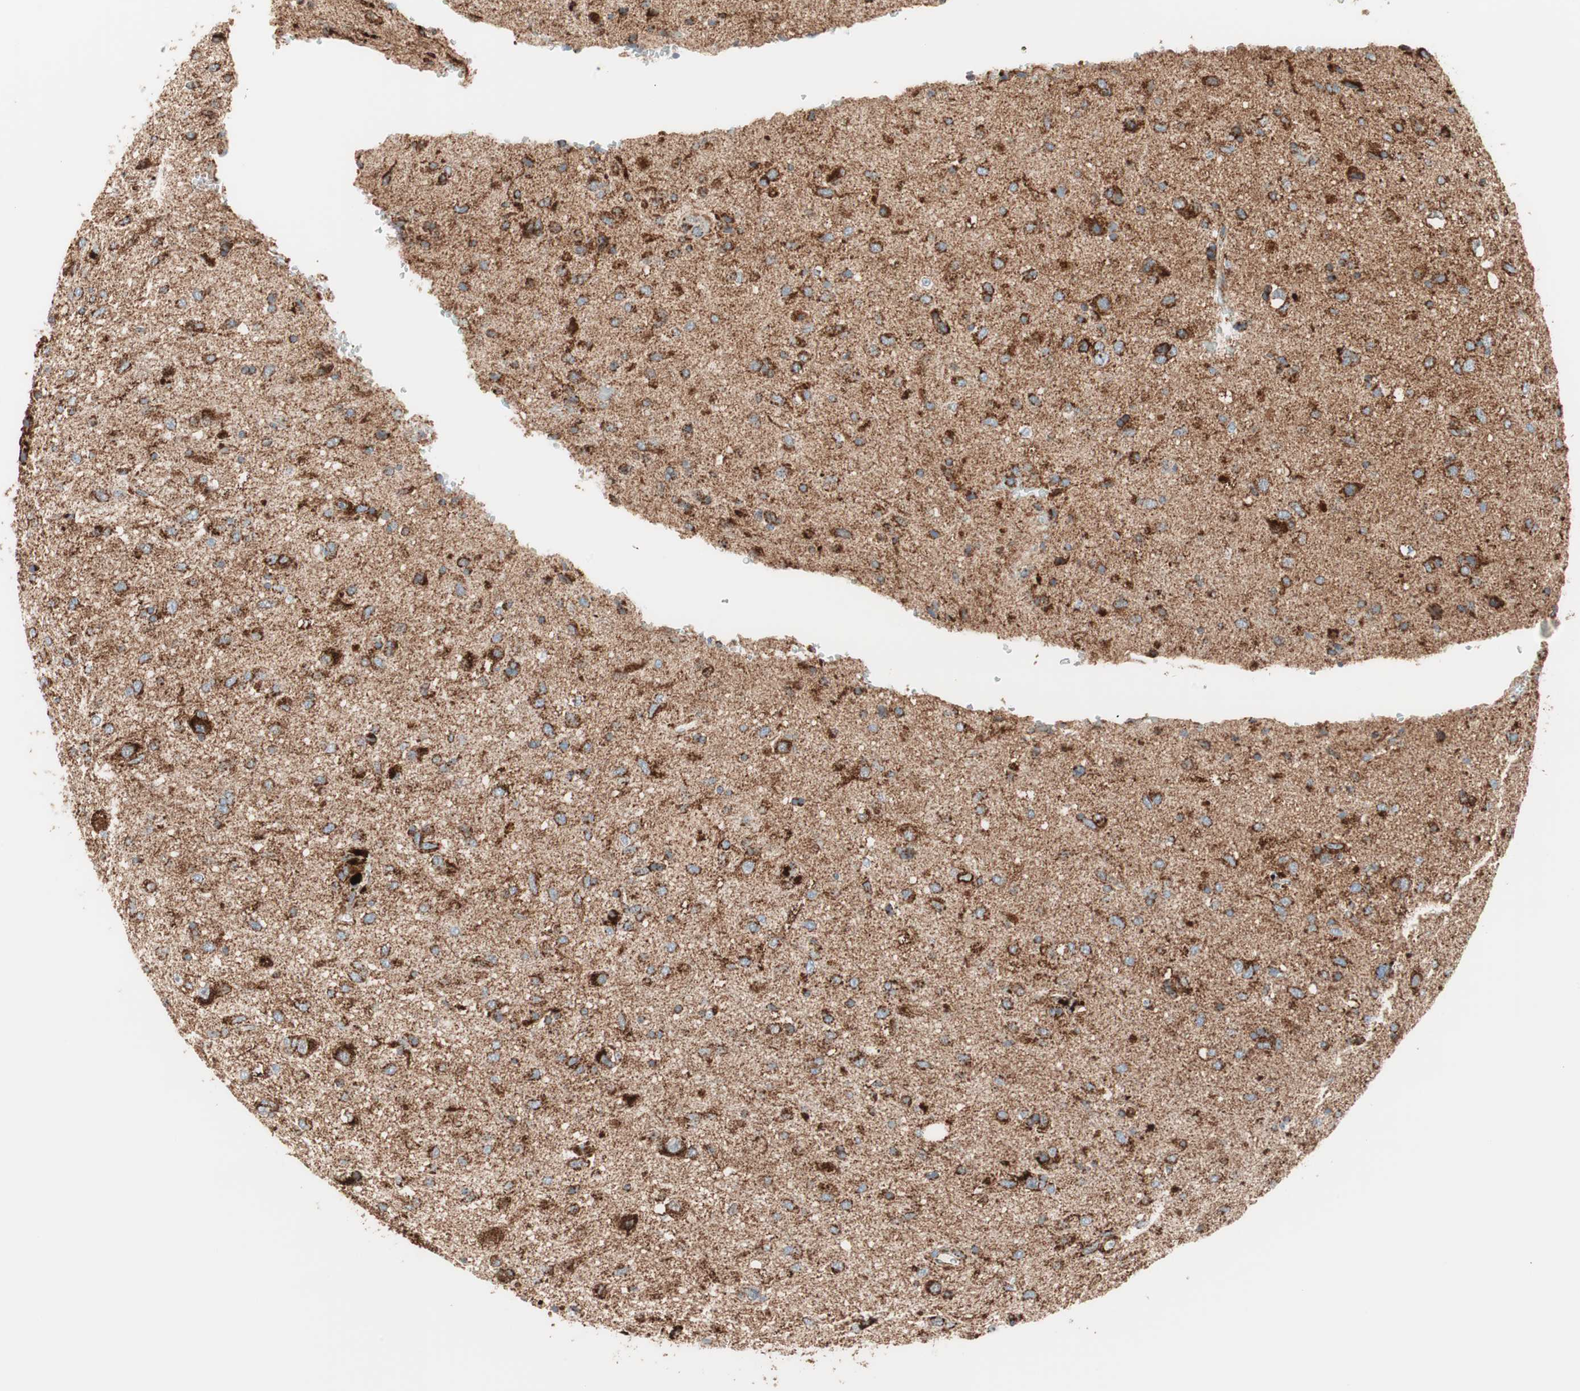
{"staining": {"intensity": "strong", "quantity": ">75%", "location": "cytoplasmic/membranous"}, "tissue": "glioma", "cell_type": "Tumor cells", "image_type": "cancer", "snomed": [{"axis": "morphology", "description": "Glioma, malignant, Low grade"}, {"axis": "topography", "description": "Brain"}], "caption": "Tumor cells demonstrate high levels of strong cytoplasmic/membranous staining in about >75% of cells in human malignant glioma (low-grade).", "gene": "TOMM20", "patient": {"sex": "male", "age": 77}}